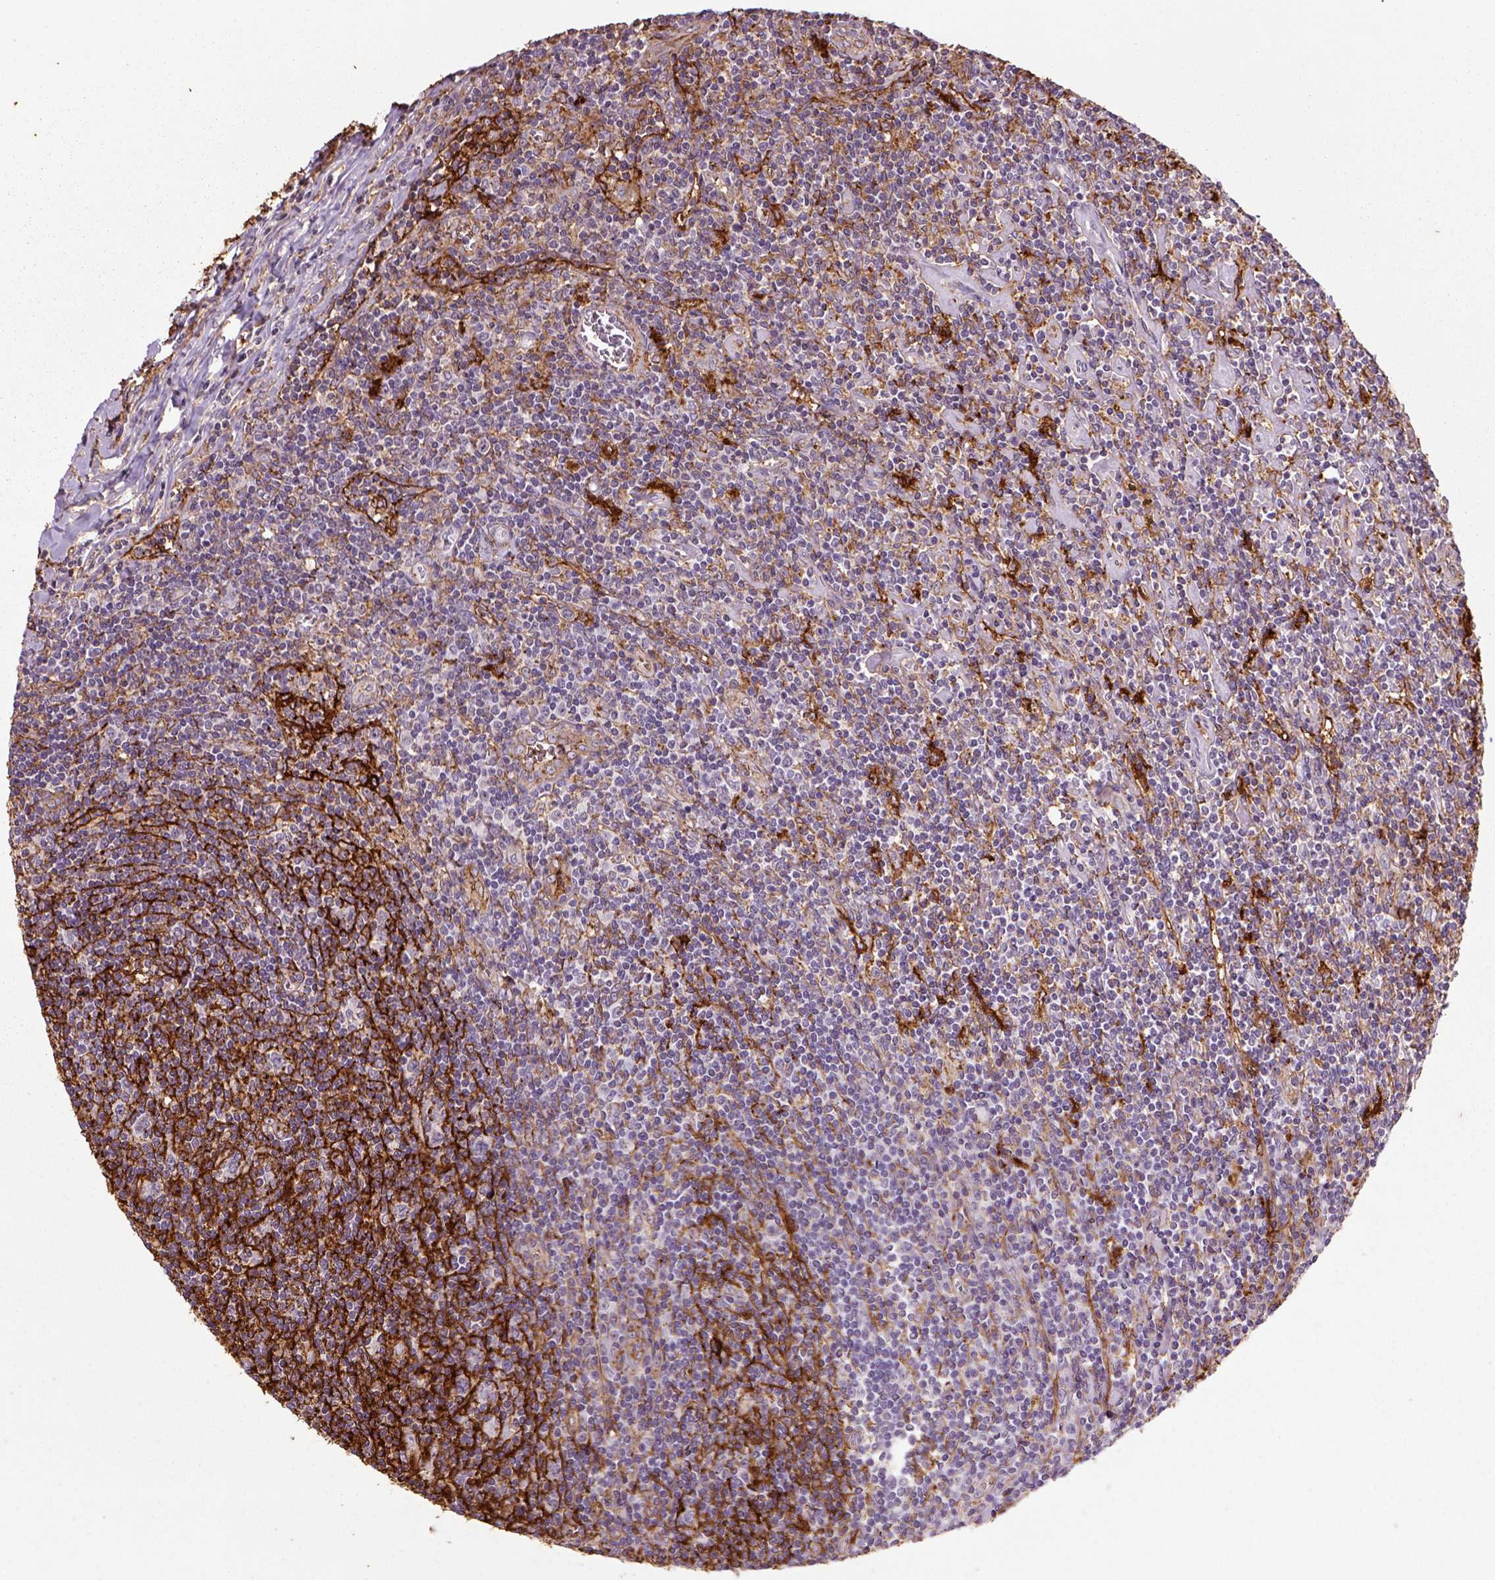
{"staining": {"intensity": "weak", "quantity": ">75%", "location": "cytoplasmic/membranous"}, "tissue": "lymphoma", "cell_type": "Tumor cells", "image_type": "cancer", "snomed": [{"axis": "morphology", "description": "Hodgkin's disease, NOS"}, {"axis": "topography", "description": "Lymph node"}], "caption": "The image demonstrates a brown stain indicating the presence of a protein in the cytoplasmic/membranous of tumor cells in Hodgkin's disease.", "gene": "MARCKS", "patient": {"sex": "male", "age": 40}}